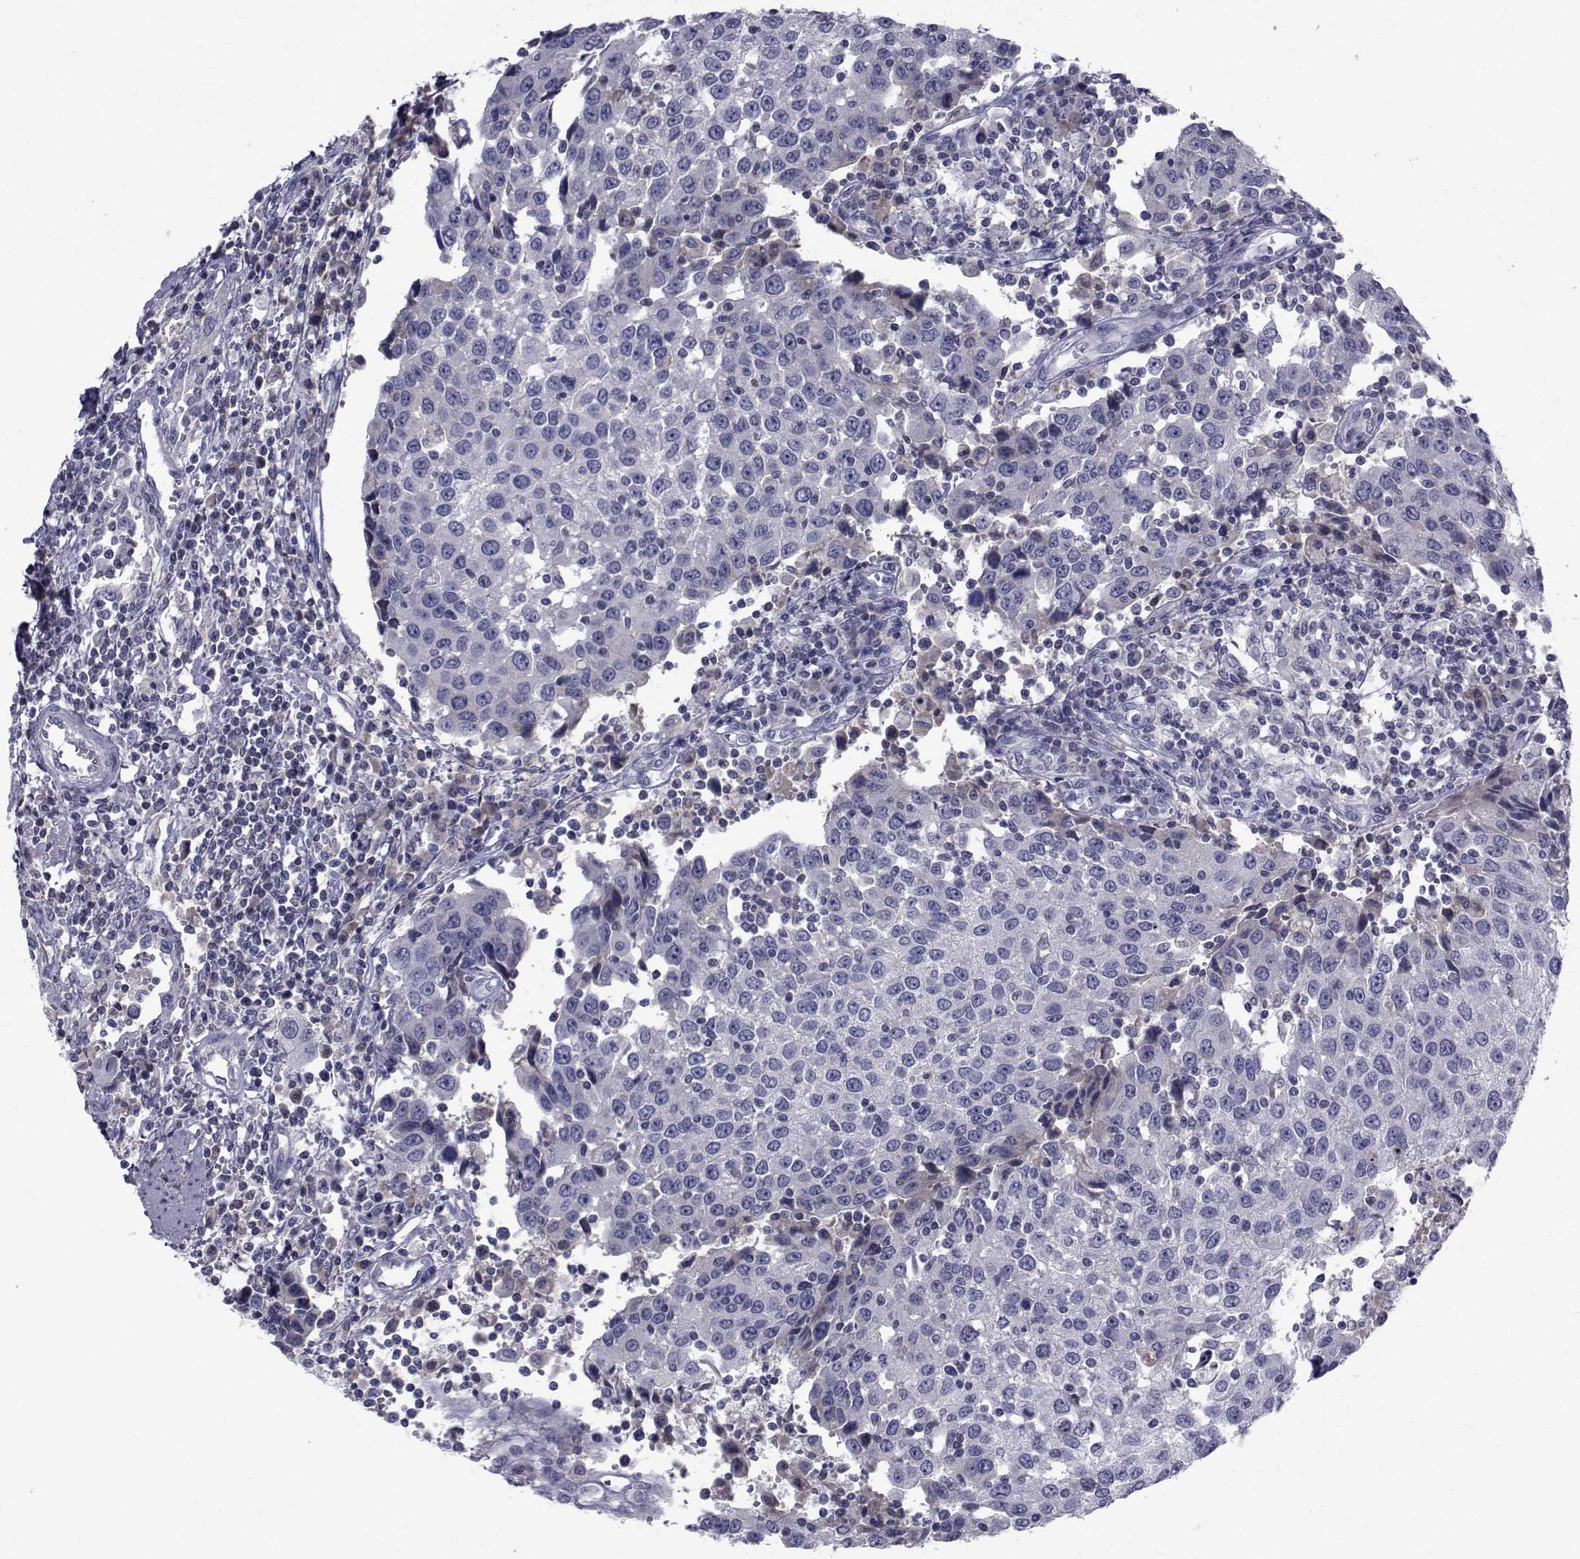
{"staining": {"intensity": "negative", "quantity": "none", "location": "none"}, "tissue": "urothelial cancer", "cell_type": "Tumor cells", "image_type": "cancer", "snomed": [{"axis": "morphology", "description": "Urothelial carcinoma, High grade"}, {"axis": "topography", "description": "Urinary bladder"}], "caption": "This micrograph is of high-grade urothelial carcinoma stained with IHC to label a protein in brown with the nuclei are counter-stained blue. There is no positivity in tumor cells.", "gene": "PAX2", "patient": {"sex": "female", "age": 85}}